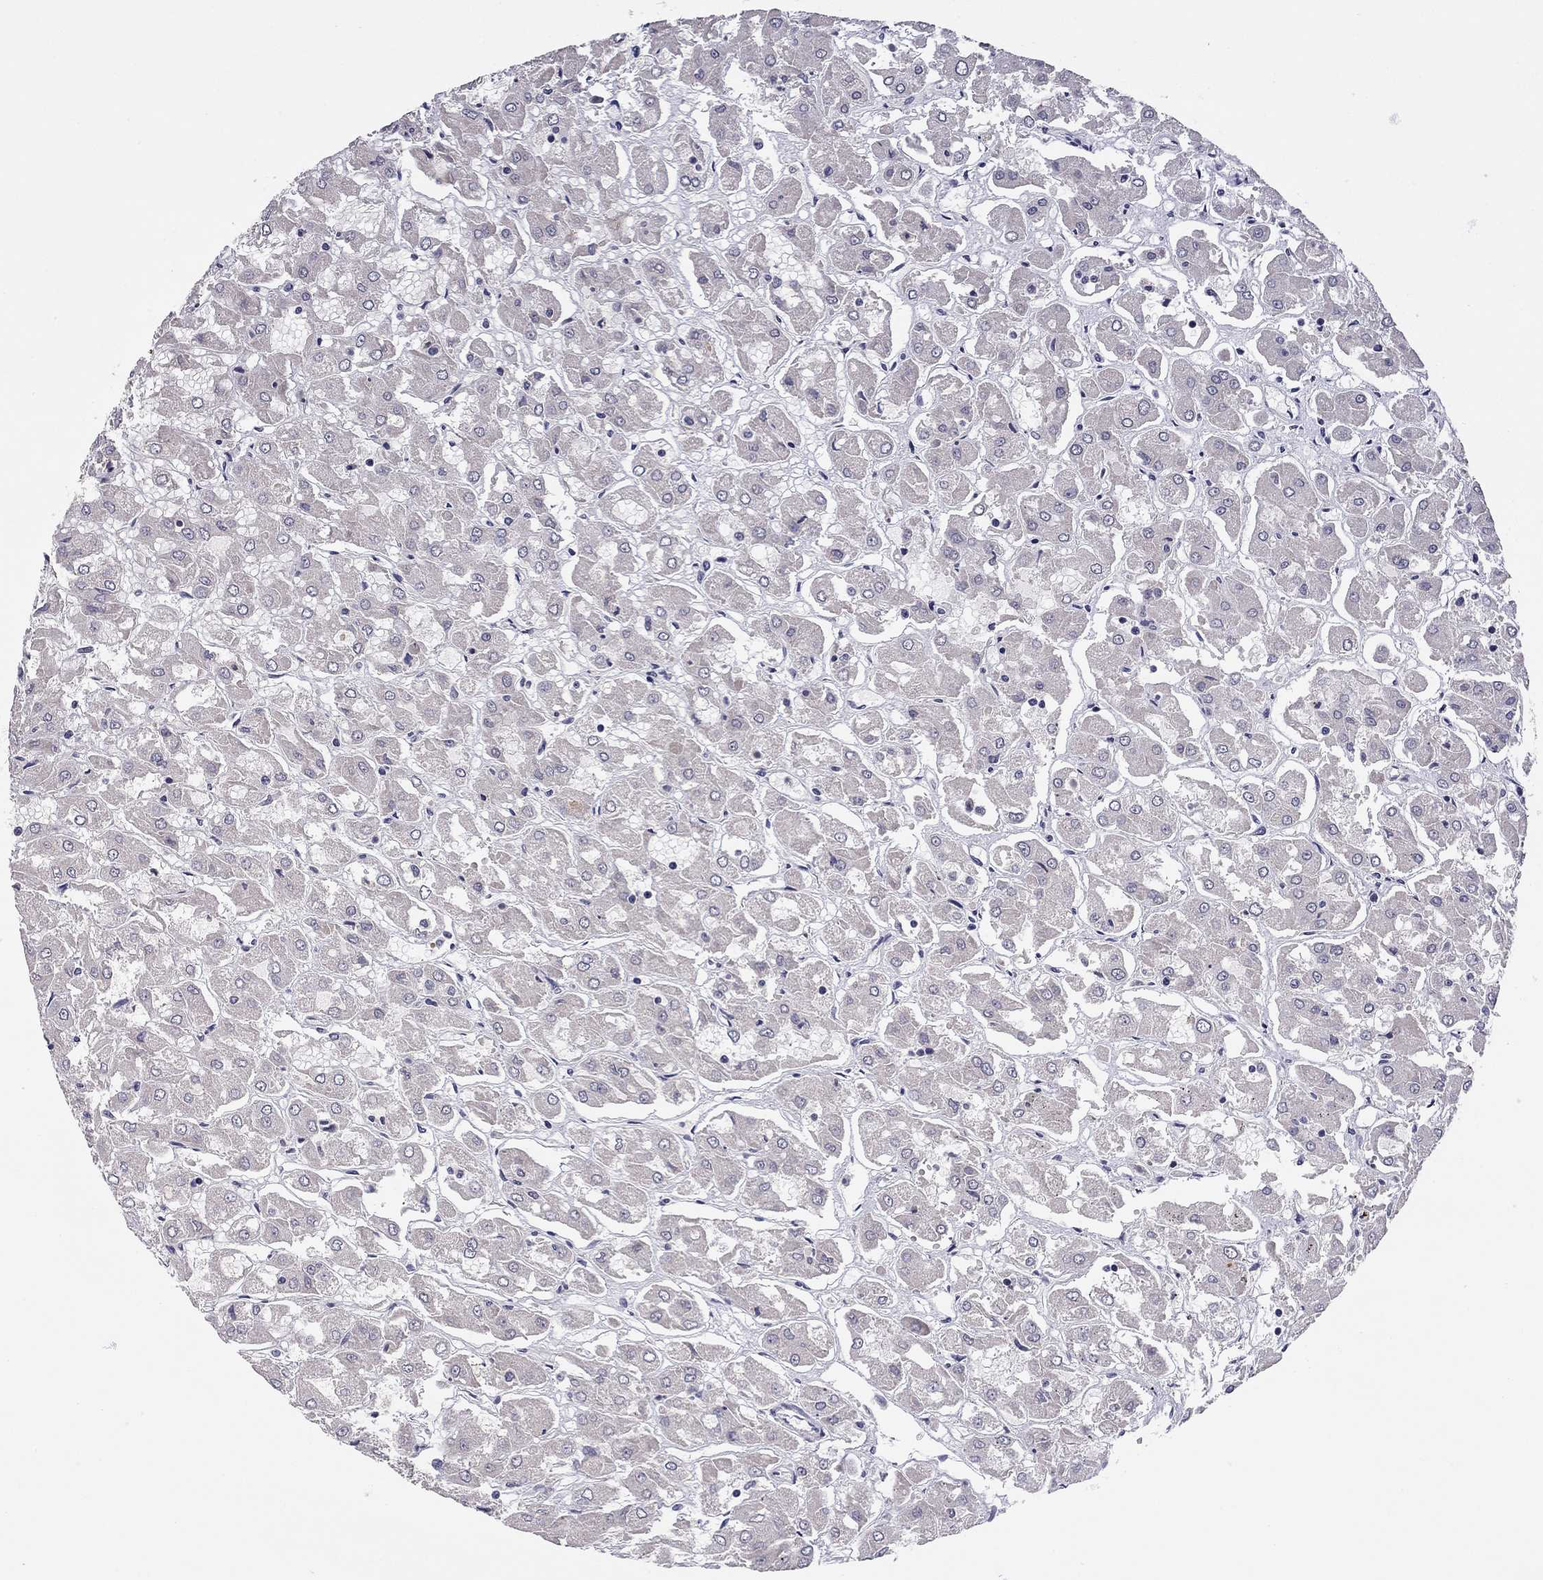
{"staining": {"intensity": "negative", "quantity": "none", "location": "none"}, "tissue": "renal cancer", "cell_type": "Tumor cells", "image_type": "cancer", "snomed": [{"axis": "morphology", "description": "Adenocarcinoma, NOS"}, {"axis": "topography", "description": "Kidney"}], "caption": "Protein analysis of renal cancer (adenocarcinoma) reveals no significant staining in tumor cells. The staining was performed using DAB to visualize the protein expression in brown, while the nuclei were stained in blue with hematoxylin (Magnification: 20x).", "gene": "SCARB1", "patient": {"sex": "male", "age": 72}}